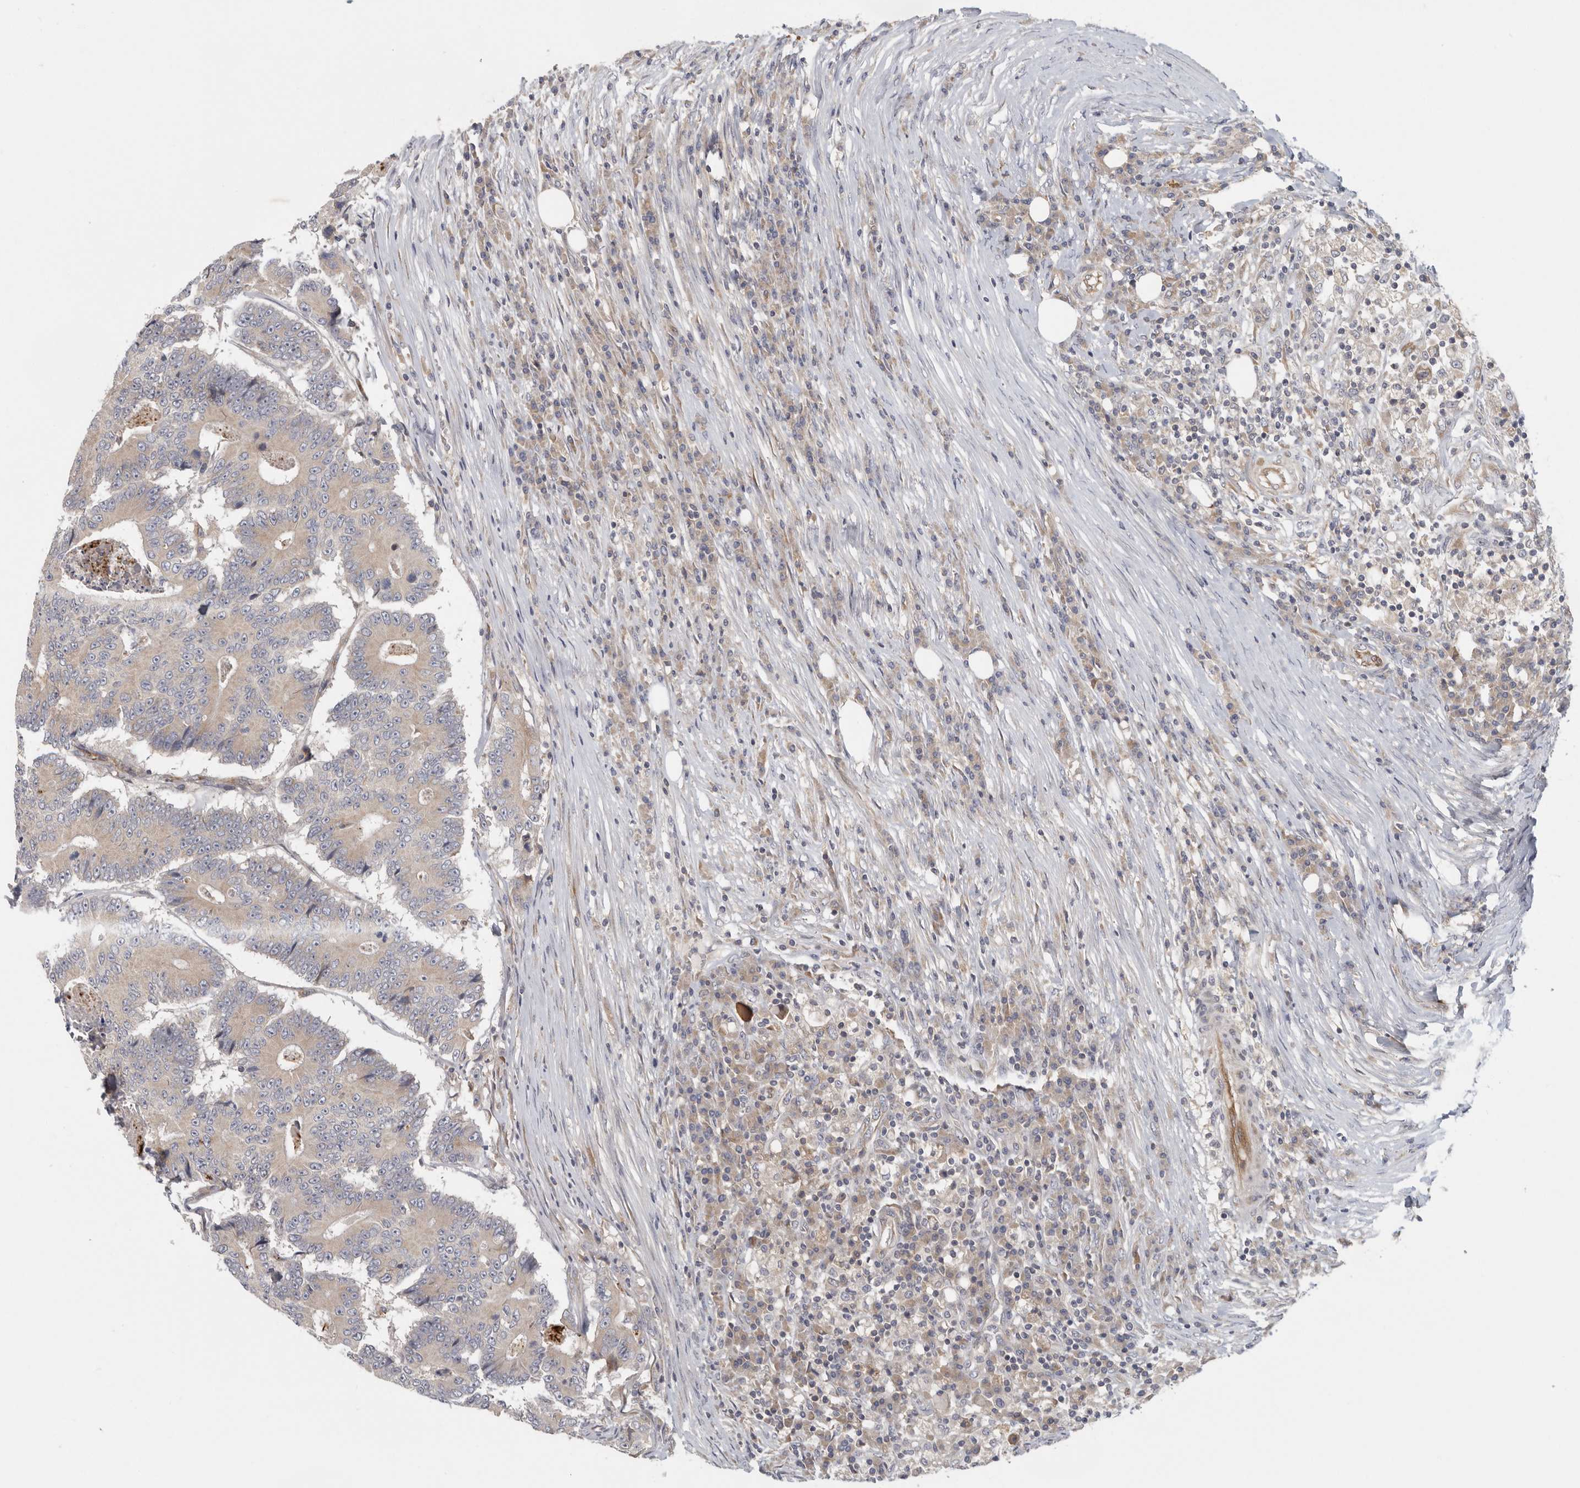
{"staining": {"intensity": "weak", "quantity": "25%-75%", "location": "cytoplasmic/membranous"}, "tissue": "colorectal cancer", "cell_type": "Tumor cells", "image_type": "cancer", "snomed": [{"axis": "morphology", "description": "Adenocarcinoma, NOS"}, {"axis": "topography", "description": "Colon"}], "caption": "Protein positivity by immunohistochemistry exhibits weak cytoplasmic/membranous staining in about 25%-75% of tumor cells in colorectal cancer (adenocarcinoma).", "gene": "BCAP29", "patient": {"sex": "male", "age": 83}}